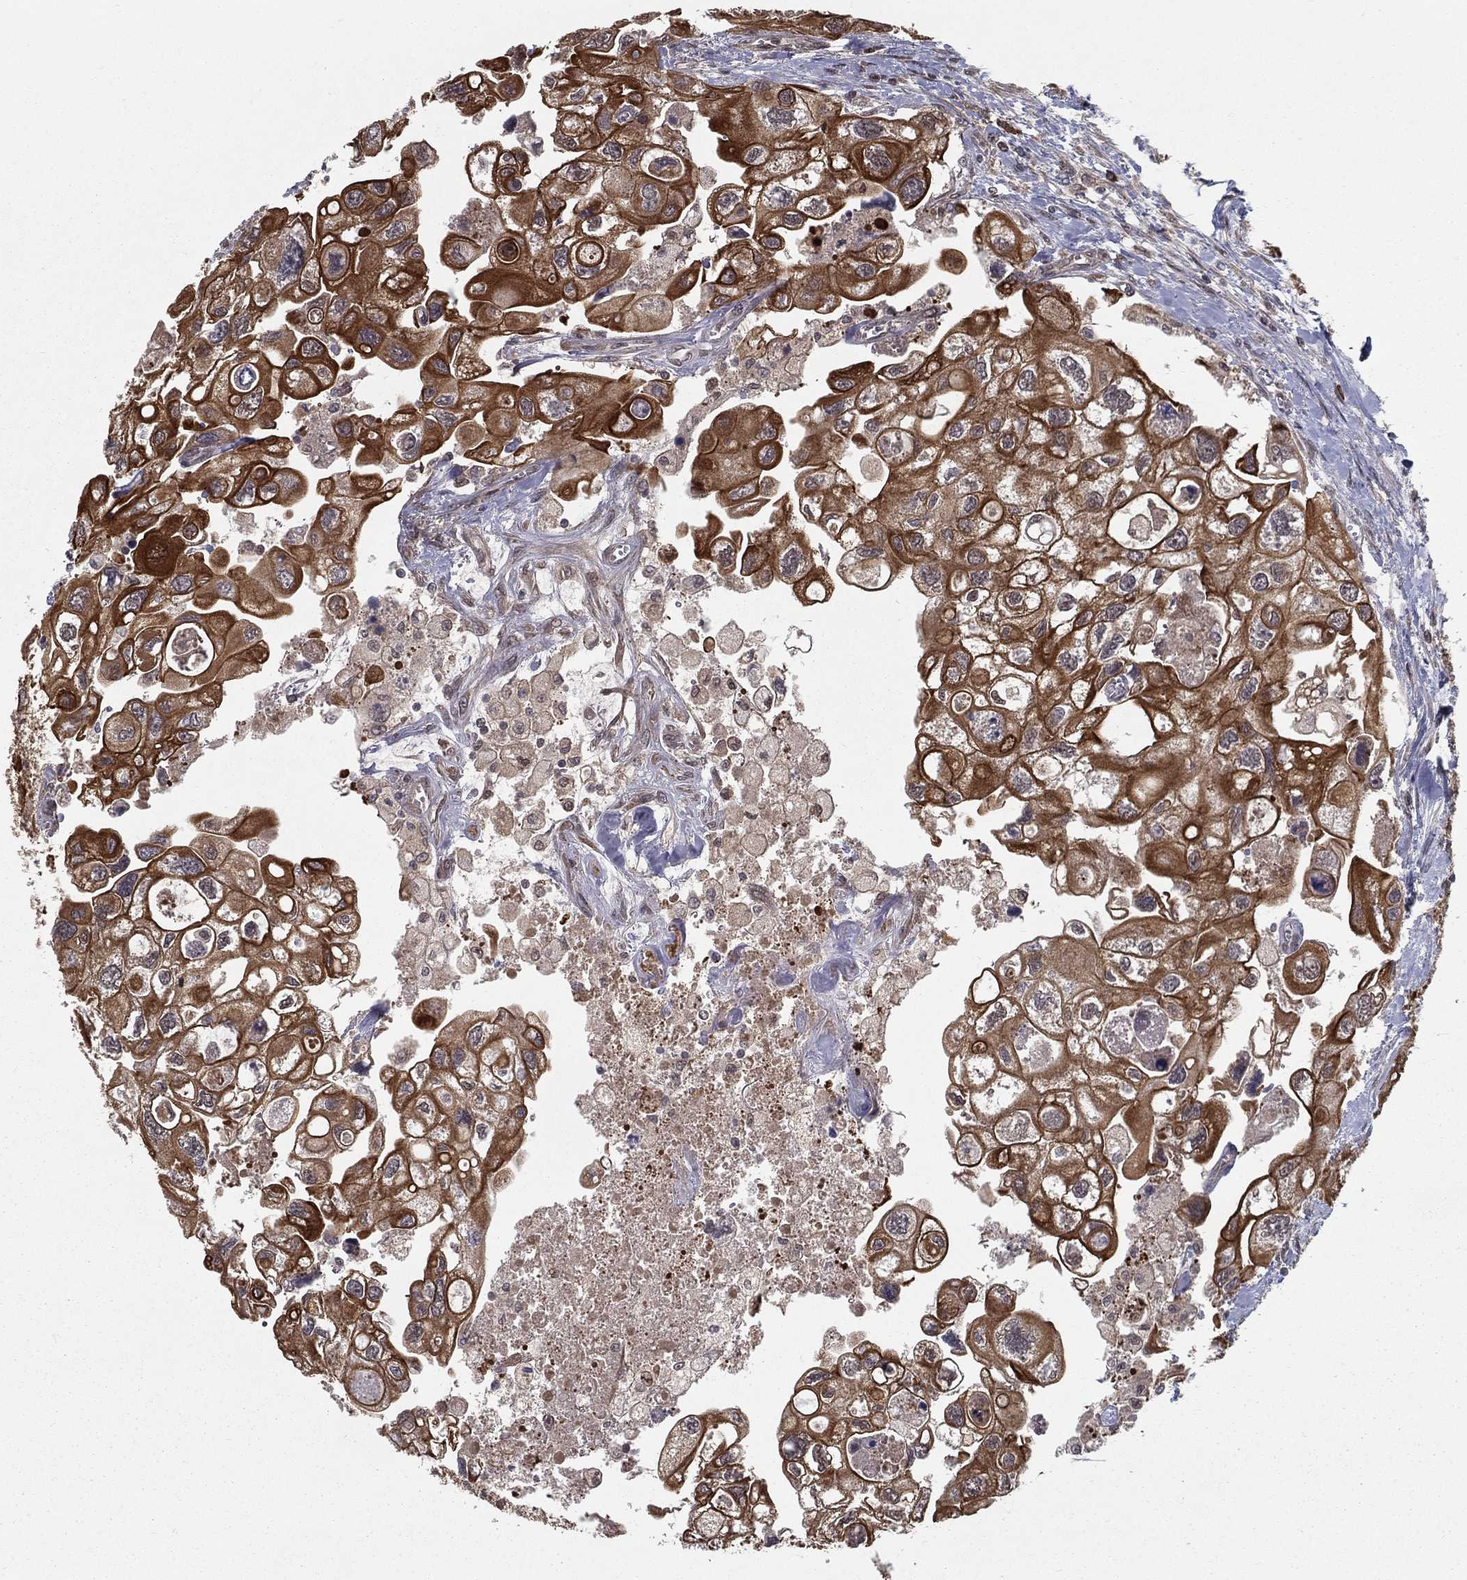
{"staining": {"intensity": "strong", "quantity": ">75%", "location": "cytoplasmic/membranous"}, "tissue": "urothelial cancer", "cell_type": "Tumor cells", "image_type": "cancer", "snomed": [{"axis": "morphology", "description": "Urothelial carcinoma, High grade"}, {"axis": "topography", "description": "Urinary bladder"}], "caption": "Tumor cells display strong cytoplasmic/membranous staining in about >75% of cells in urothelial carcinoma (high-grade).", "gene": "SLC6A6", "patient": {"sex": "male", "age": 59}}